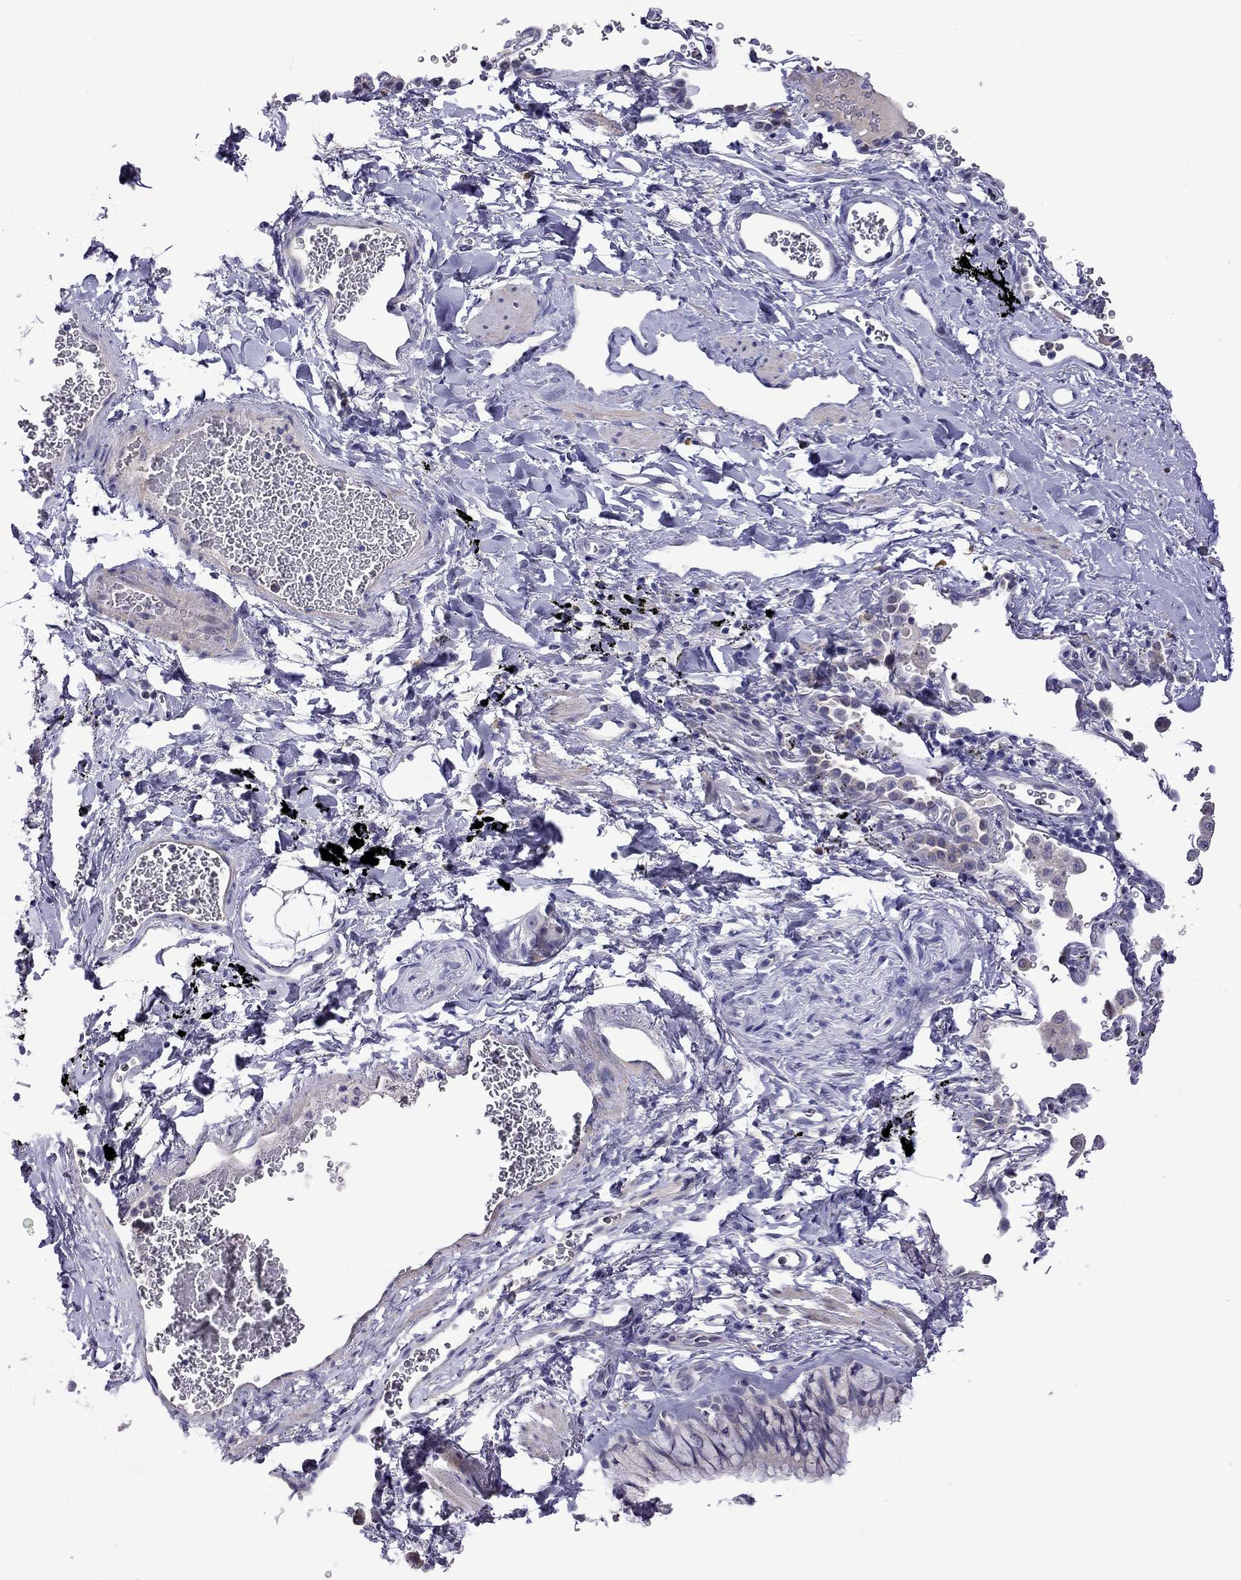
{"staining": {"intensity": "negative", "quantity": "none", "location": "none"}, "tissue": "soft tissue", "cell_type": "Fibroblasts", "image_type": "normal", "snomed": [{"axis": "morphology", "description": "Normal tissue, NOS"}, {"axis": "morphology", "description": "Adenocarcinoma, NOS"}, {"axis": "topography", "description": "Cartilage tissue"}, {"axis": "topography", "description": "Lung"}], "caption": "Protein analysis of normal soft tissue shows no significant expression in fibroblasts. (Stains: DAB IHC with hematoxylin counter stain, Microscopy: brightfield microscopy at high magnification).", "gene": "STAR", "patient": {"sex": "male", "age": 59}}